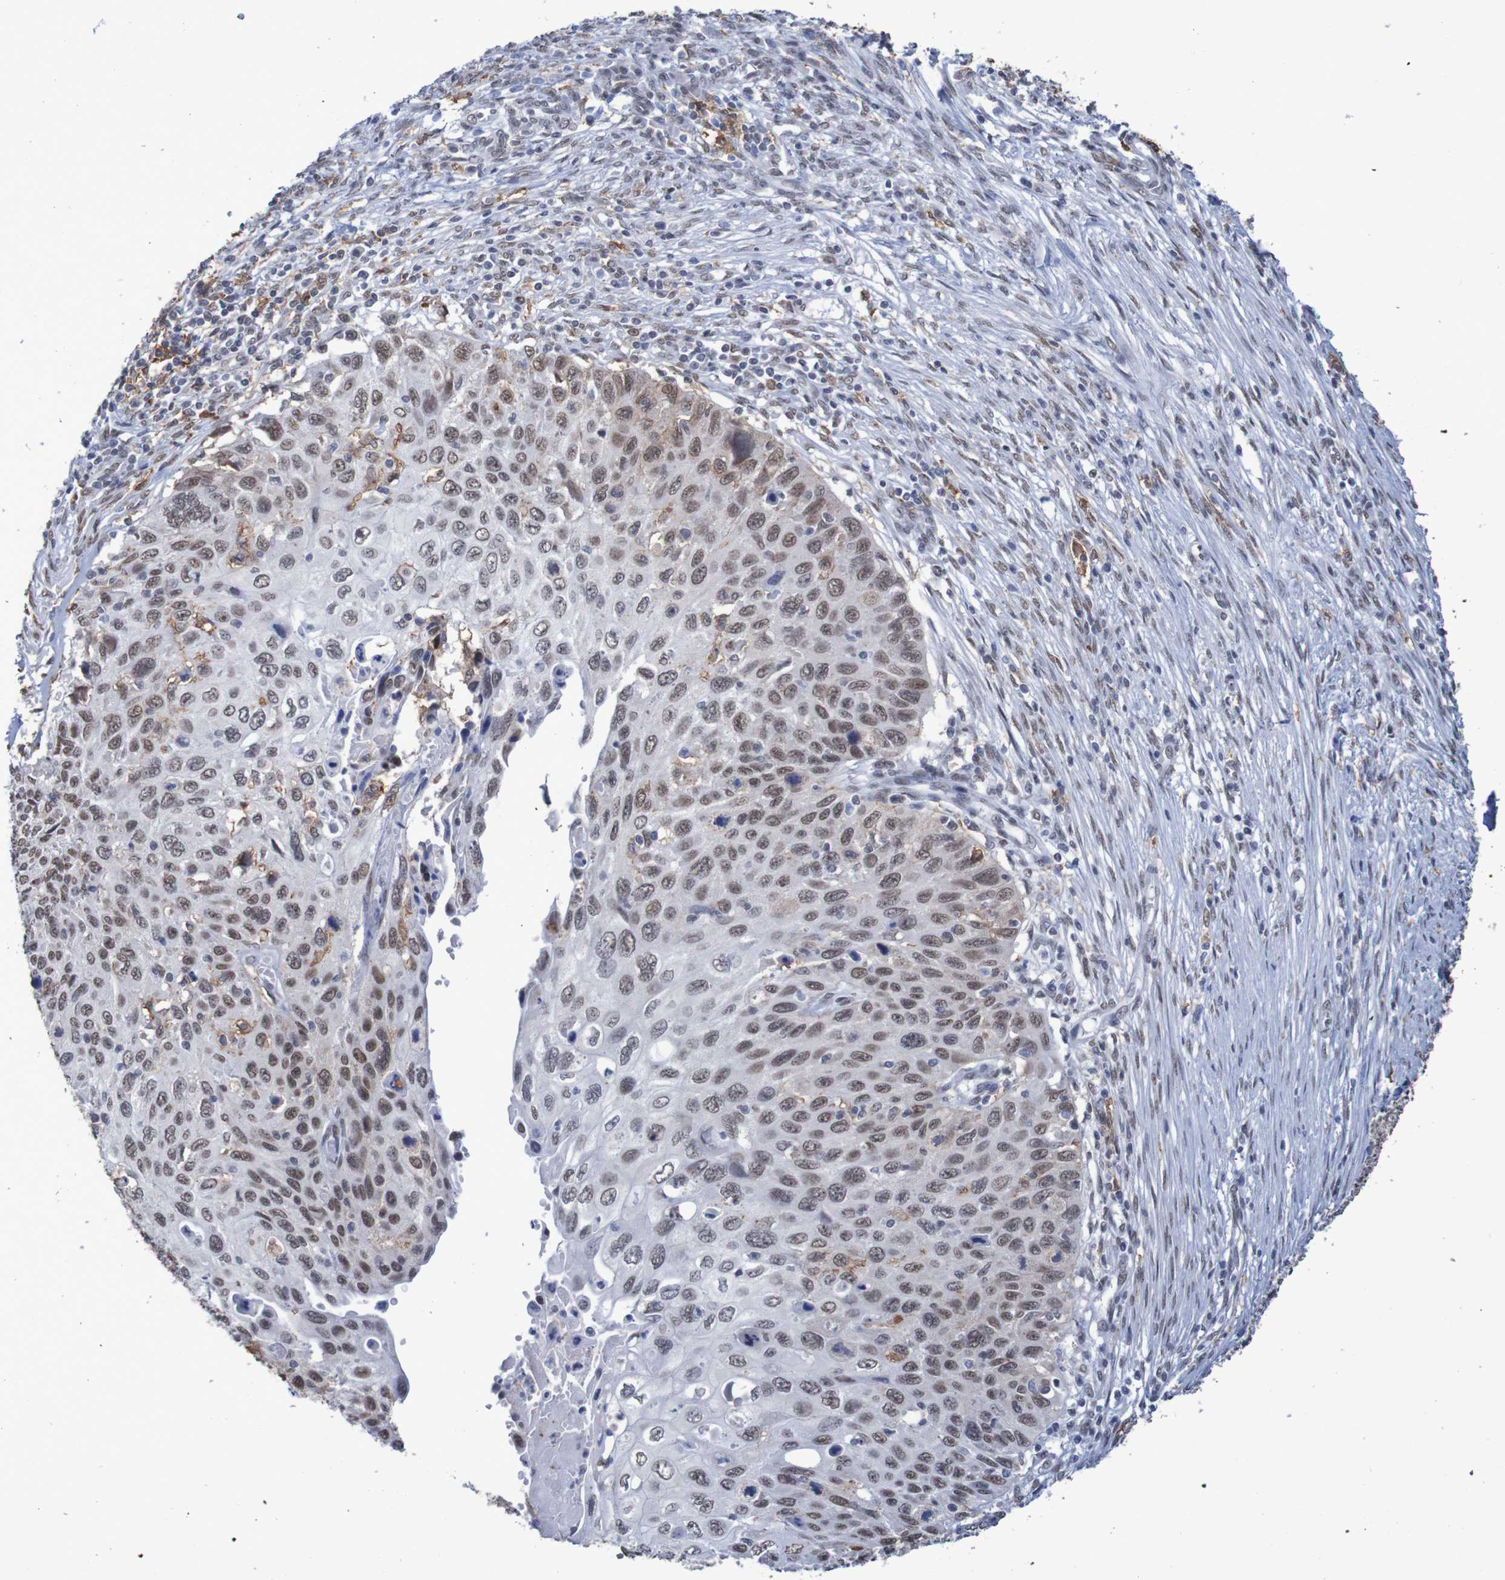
{"staining": {"intensity": "moderate", "quantity": ">75%", "location": "nuclear"}, "tissue": "cervical cancer", "cell_type": "Tumor cells", "image_type": "cancer", "snomed": [{"axis": "morphology", "description": "Squamous cell carcinoma, NOS"}, {"axis": "topography", "description": "Cervix"}], "caption": "DAB immunohistochemical staining of human cervical cancer reveals moderate nuclear protein expression in about >75% of tumor cells.", "gene": "MRTFB", "patient": {"sex": "female", "age": 70}}